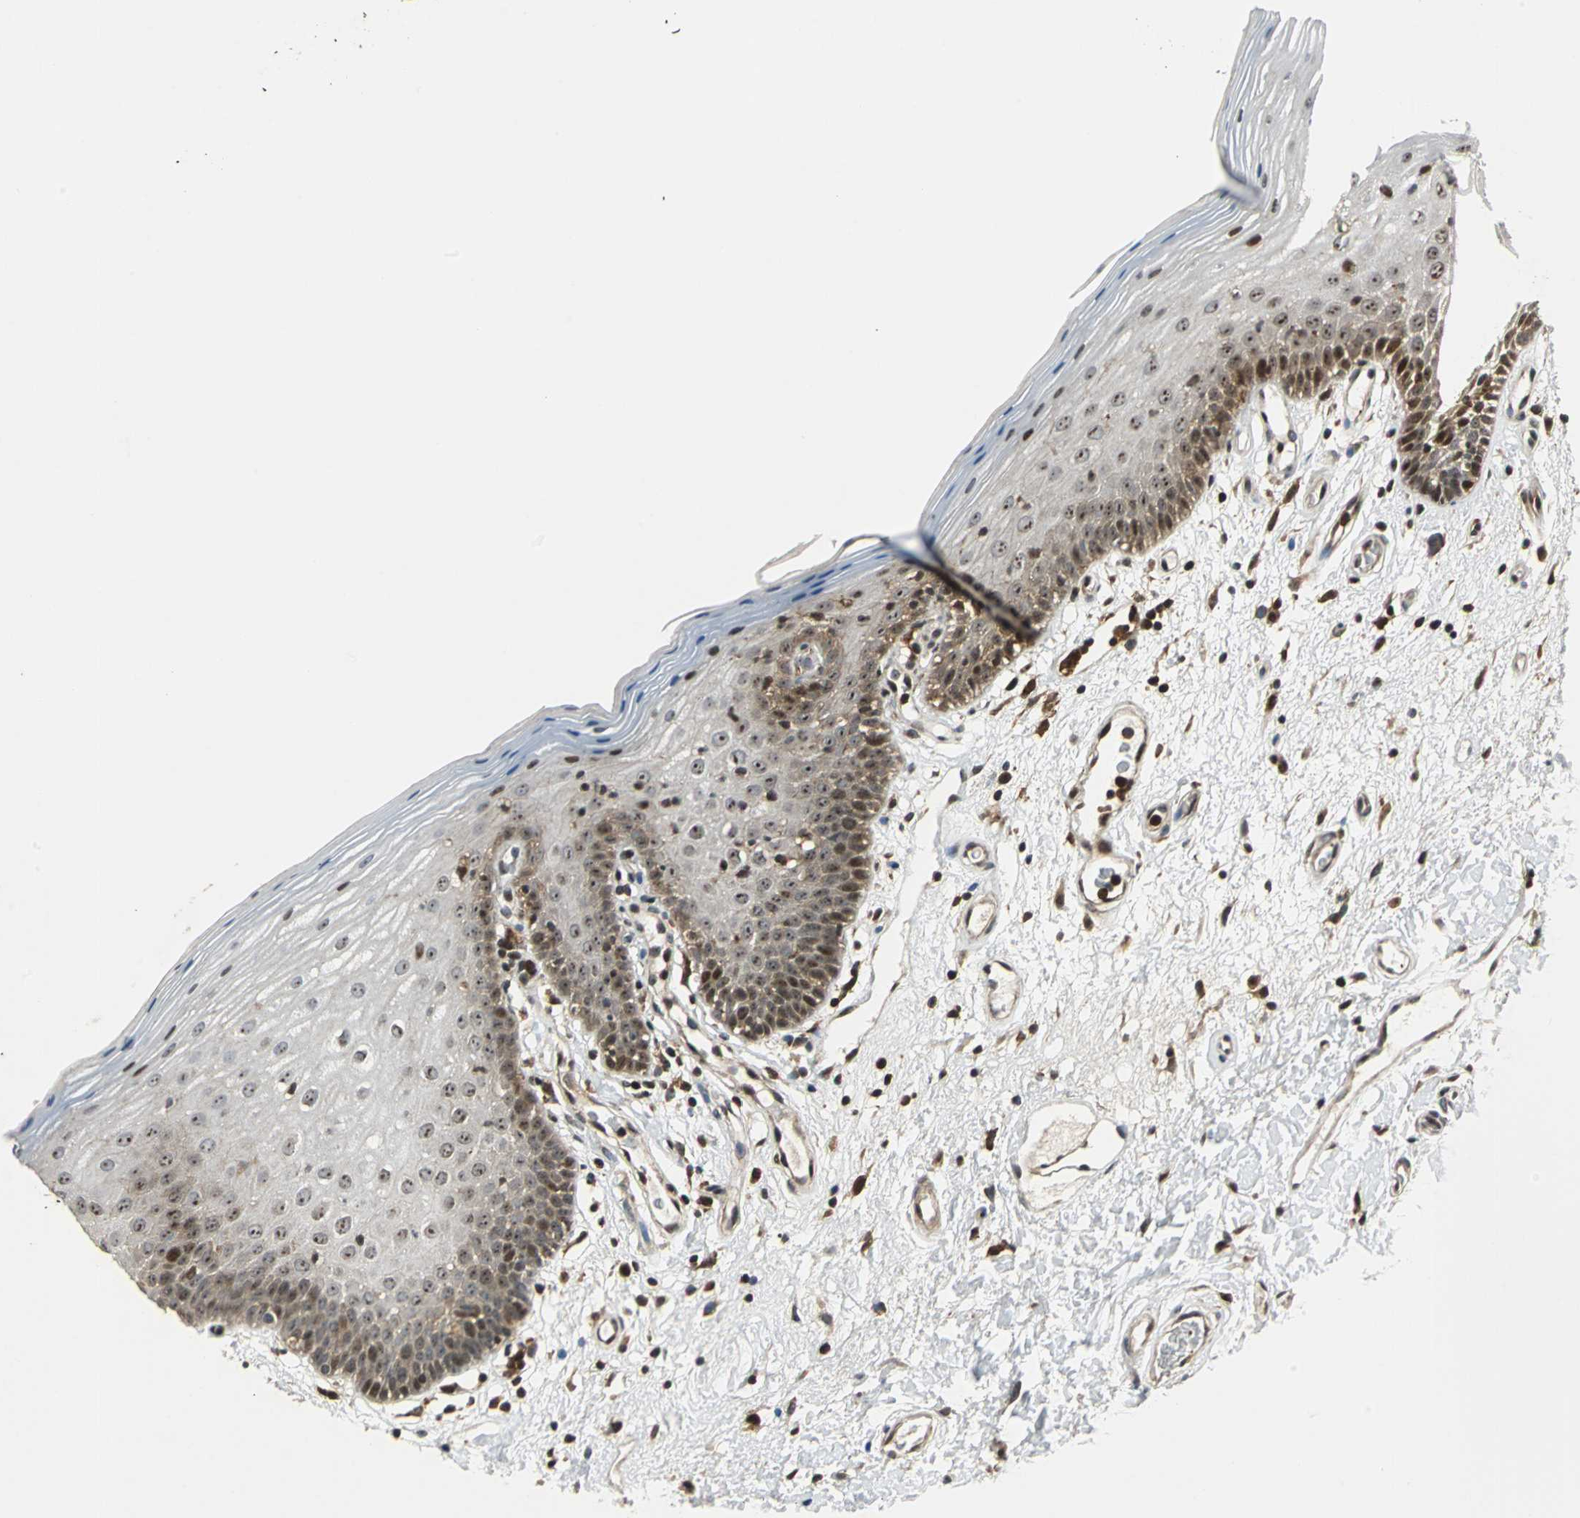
{"staining": {"intensity": "strong", "quantity": "25%-75%", "location": "nuclear"}, "tissue": "oral mucosa", "cell_type": "Squamous epithelial cells", "image_type": "normal", "snomed": [{"axis": "morphology", "description": "Normal tissue, NOS"}, {"axis": "morphology", "description": "Squamous cell carcinoma, NOS"}, {"axis": "topography", "description": "Skeletal muscle"}, {"axis": "topography", "description": "Oral tissue"}, {"axis": "topography", "description": "Head-Neck"}], "caption": "Protein analysis of benign oral mucosa shows strong nuclear expression in about 25%-75% of squamous epithelial cells.", "gene": "AATF", "patient": {"sex": "male", "age": 71}}